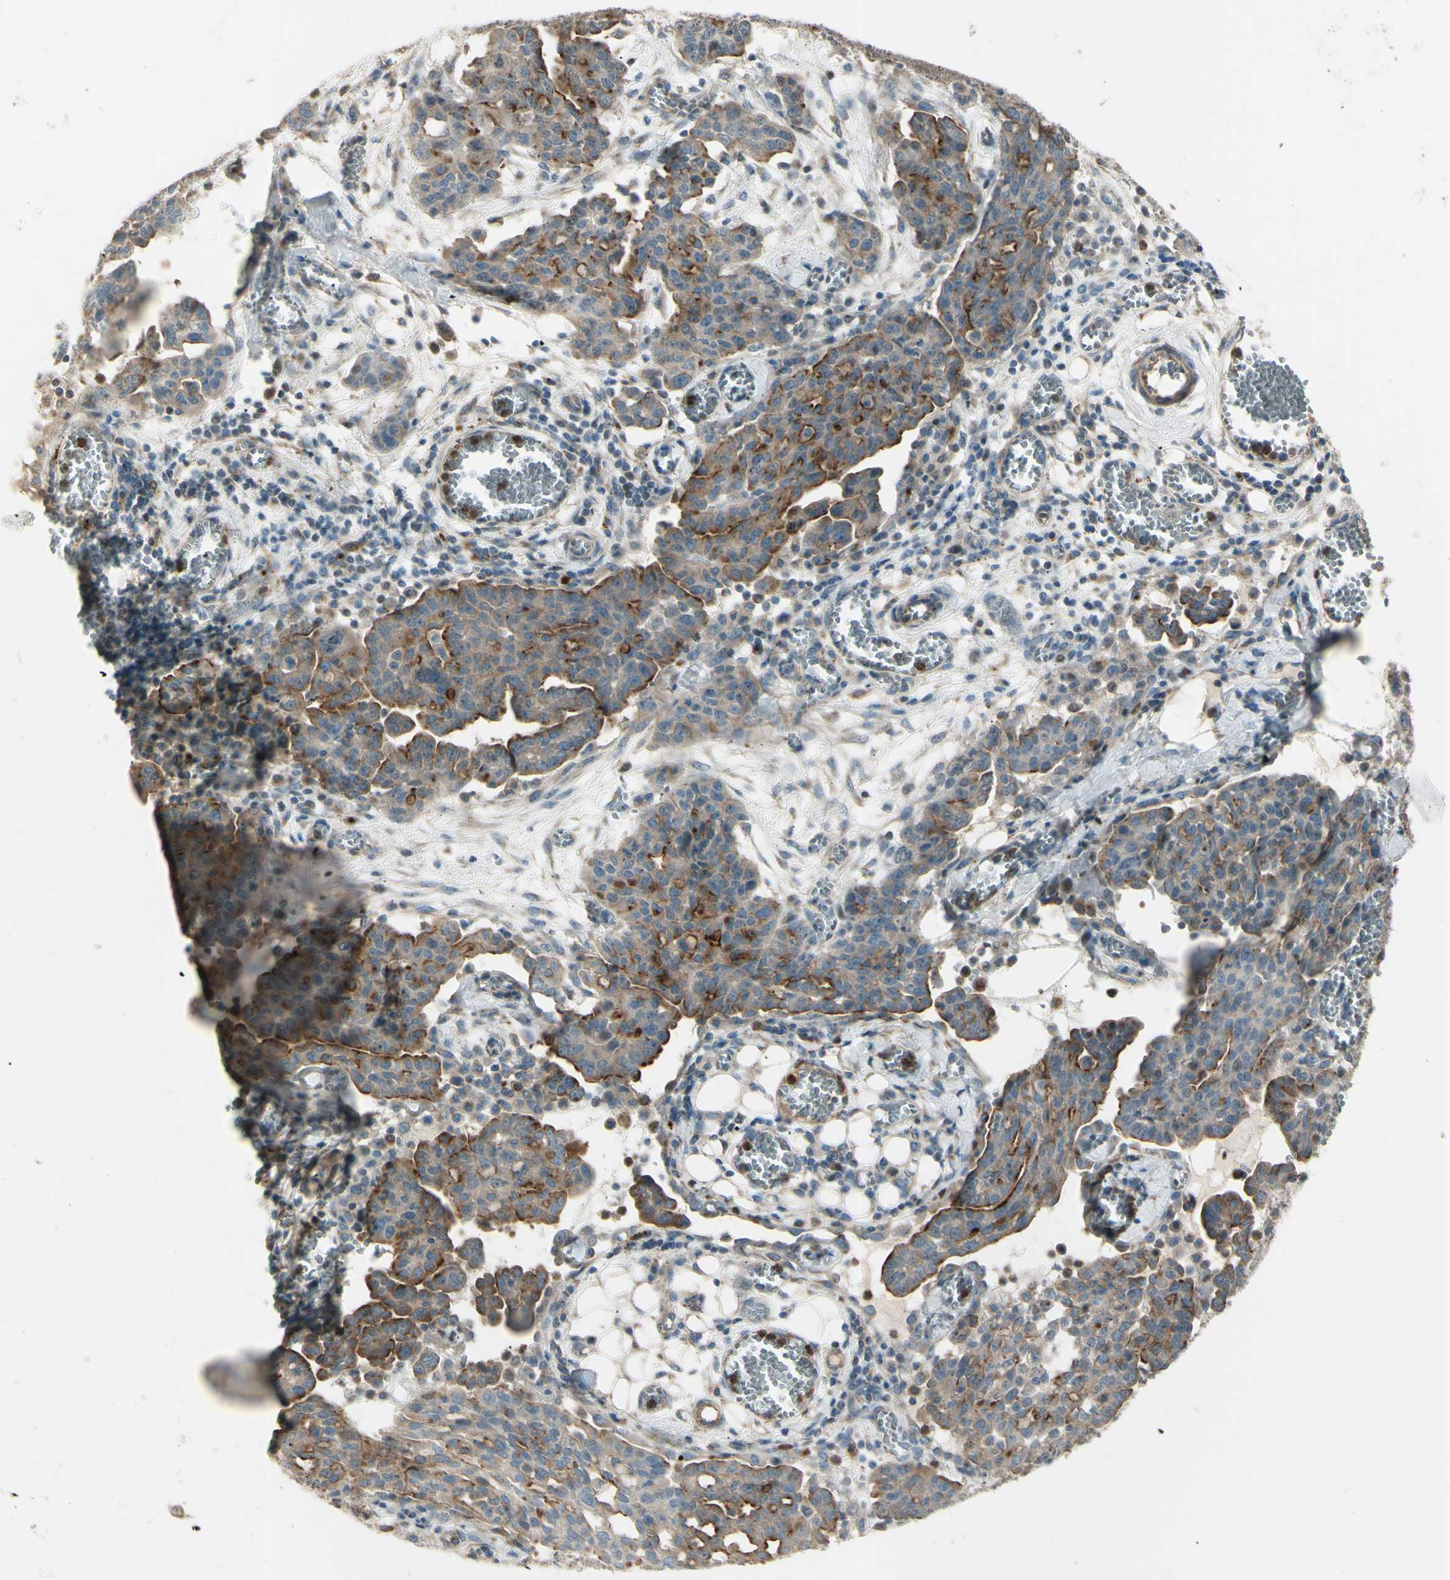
{"staining": {"intensity": "moderate", "quantity": ">75%", "location": "cytoplasmic/membranous"}, "tissue": "ovarian cancer", "cell_type": "Tumor cells", "image_type": "cancer", "snomed": [{"axis": "morphology", "description": "Cystadenocarcinoma, serous, NOS"}, {"axis": "topography", "description": "Soft tissue"}, {"axis": "topography", "description": "Ovary"}], "caption": "A brown stain highlights moderate cytoplasmic/membranous expression of a protein in serous cystadenocarcinoma (ovarian) tumor cells.", "gene": "LMTK2", "patient": {"sex": "female", "age": 57}}